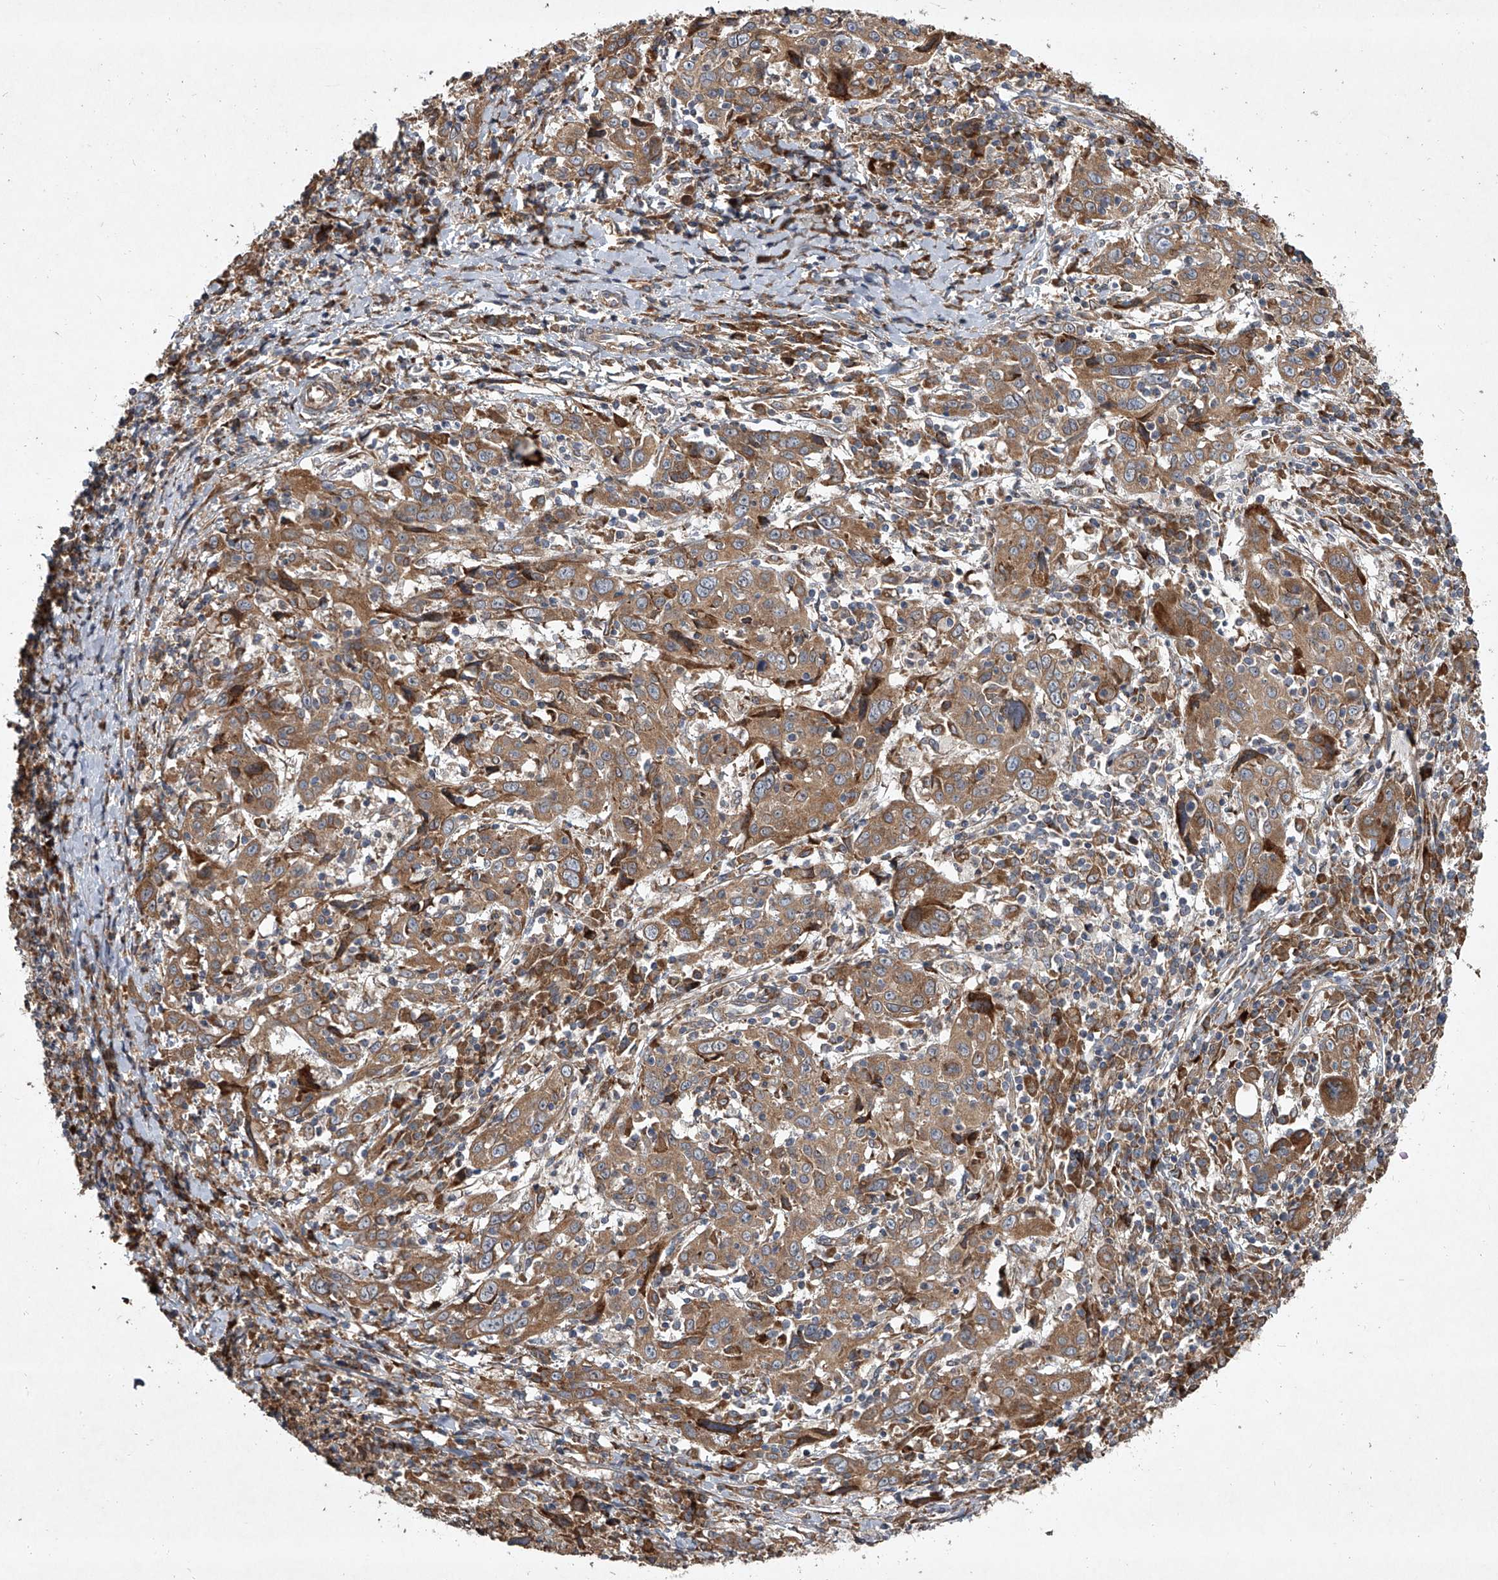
{"staining": {"intensity": "moderate", "quantity": ">75%", "location": "cytoplasmic/membranous"}, "tissue": "cervical cancer", "cell_type": "Tumor cells", "image_type": "cancer", "snomed": [{"axis": "morphology", "description": "Squamous cell carcinoma, NOS"}, {"axis": "topography", "description": "Cervix"}], "caption": "Protein expression analysis of human cervical cancer (squamous cell carcinoma) reveals moderate cytoplasmic/membranous positivity in approximately >75% of tumor cells.", "gene": "EVA1C", "patient": {"sex": "female", "age": 46}}